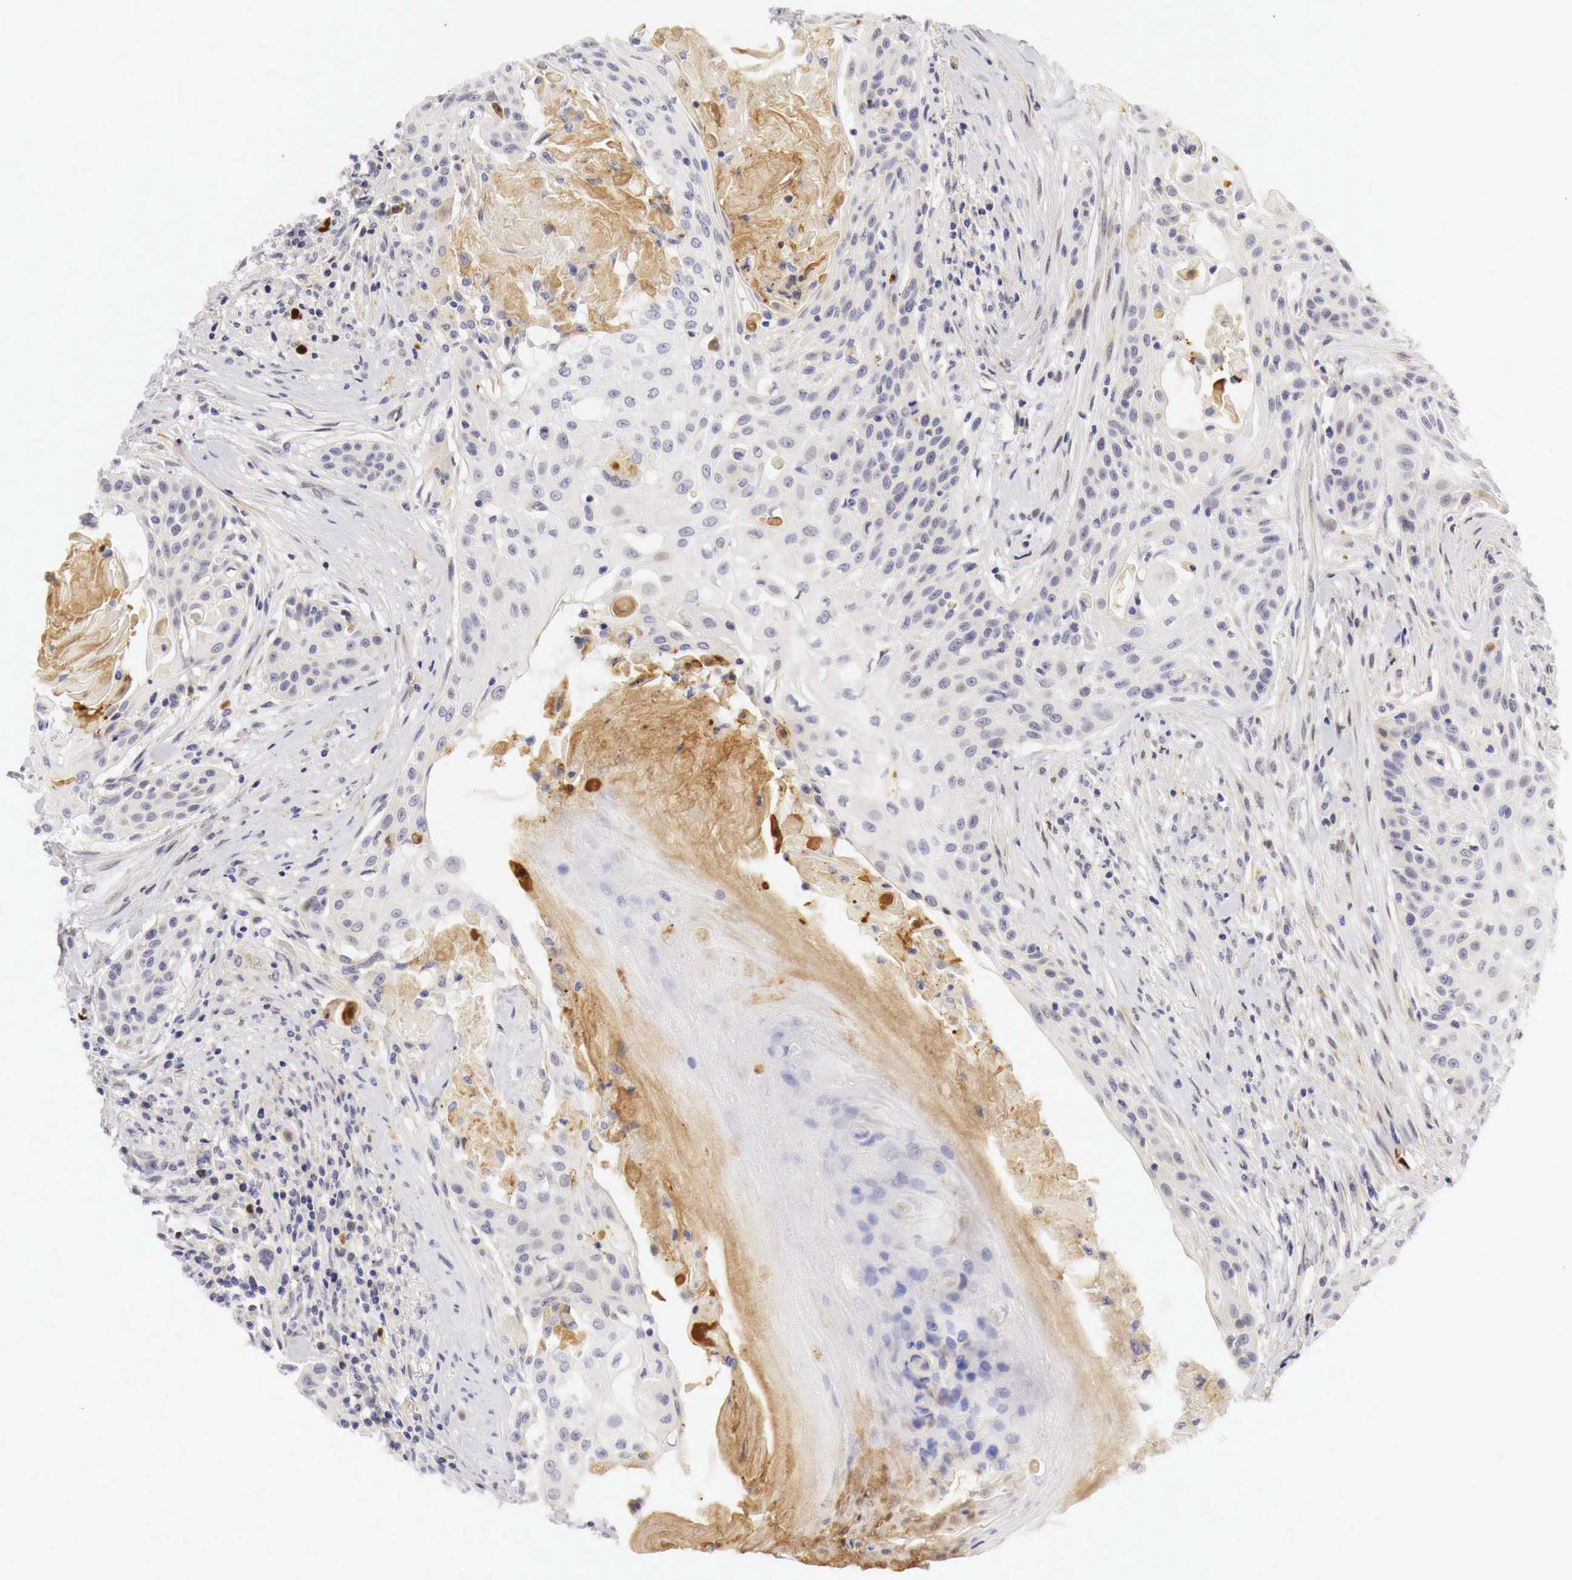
{"staining": {"intensity": "weak", "quantity": "<25%", "location": "cytoplasmic/membranous"}, "tissue": "head and neck cancer", "cell_type": "Tumor cells", "image_type": "cancer", "snomed": [{"axis": "morphology", "description": "Squamous cell carcinoma, NOS"}, {"axis": "morphology", "description": "Squamous cell carcinoma, metastatic, NOS"}, {"axis": "topography", "description": "Lymph node"}, {"axis": "topography", "description": "Salivary gland"}, {"axis": "topography", "description": "Head-Neck"}], "caption": "Immunohistochemistry histopathology image of neoplastic tissue: human metastatic squamous cell carcinoma (head and neck) stained with DAB (3,3'-diaminobenzidine) displays no significant protein positivity in tumor cells.", "gene": "CASP3", "patient": {"sex": "female", "age": 74}}